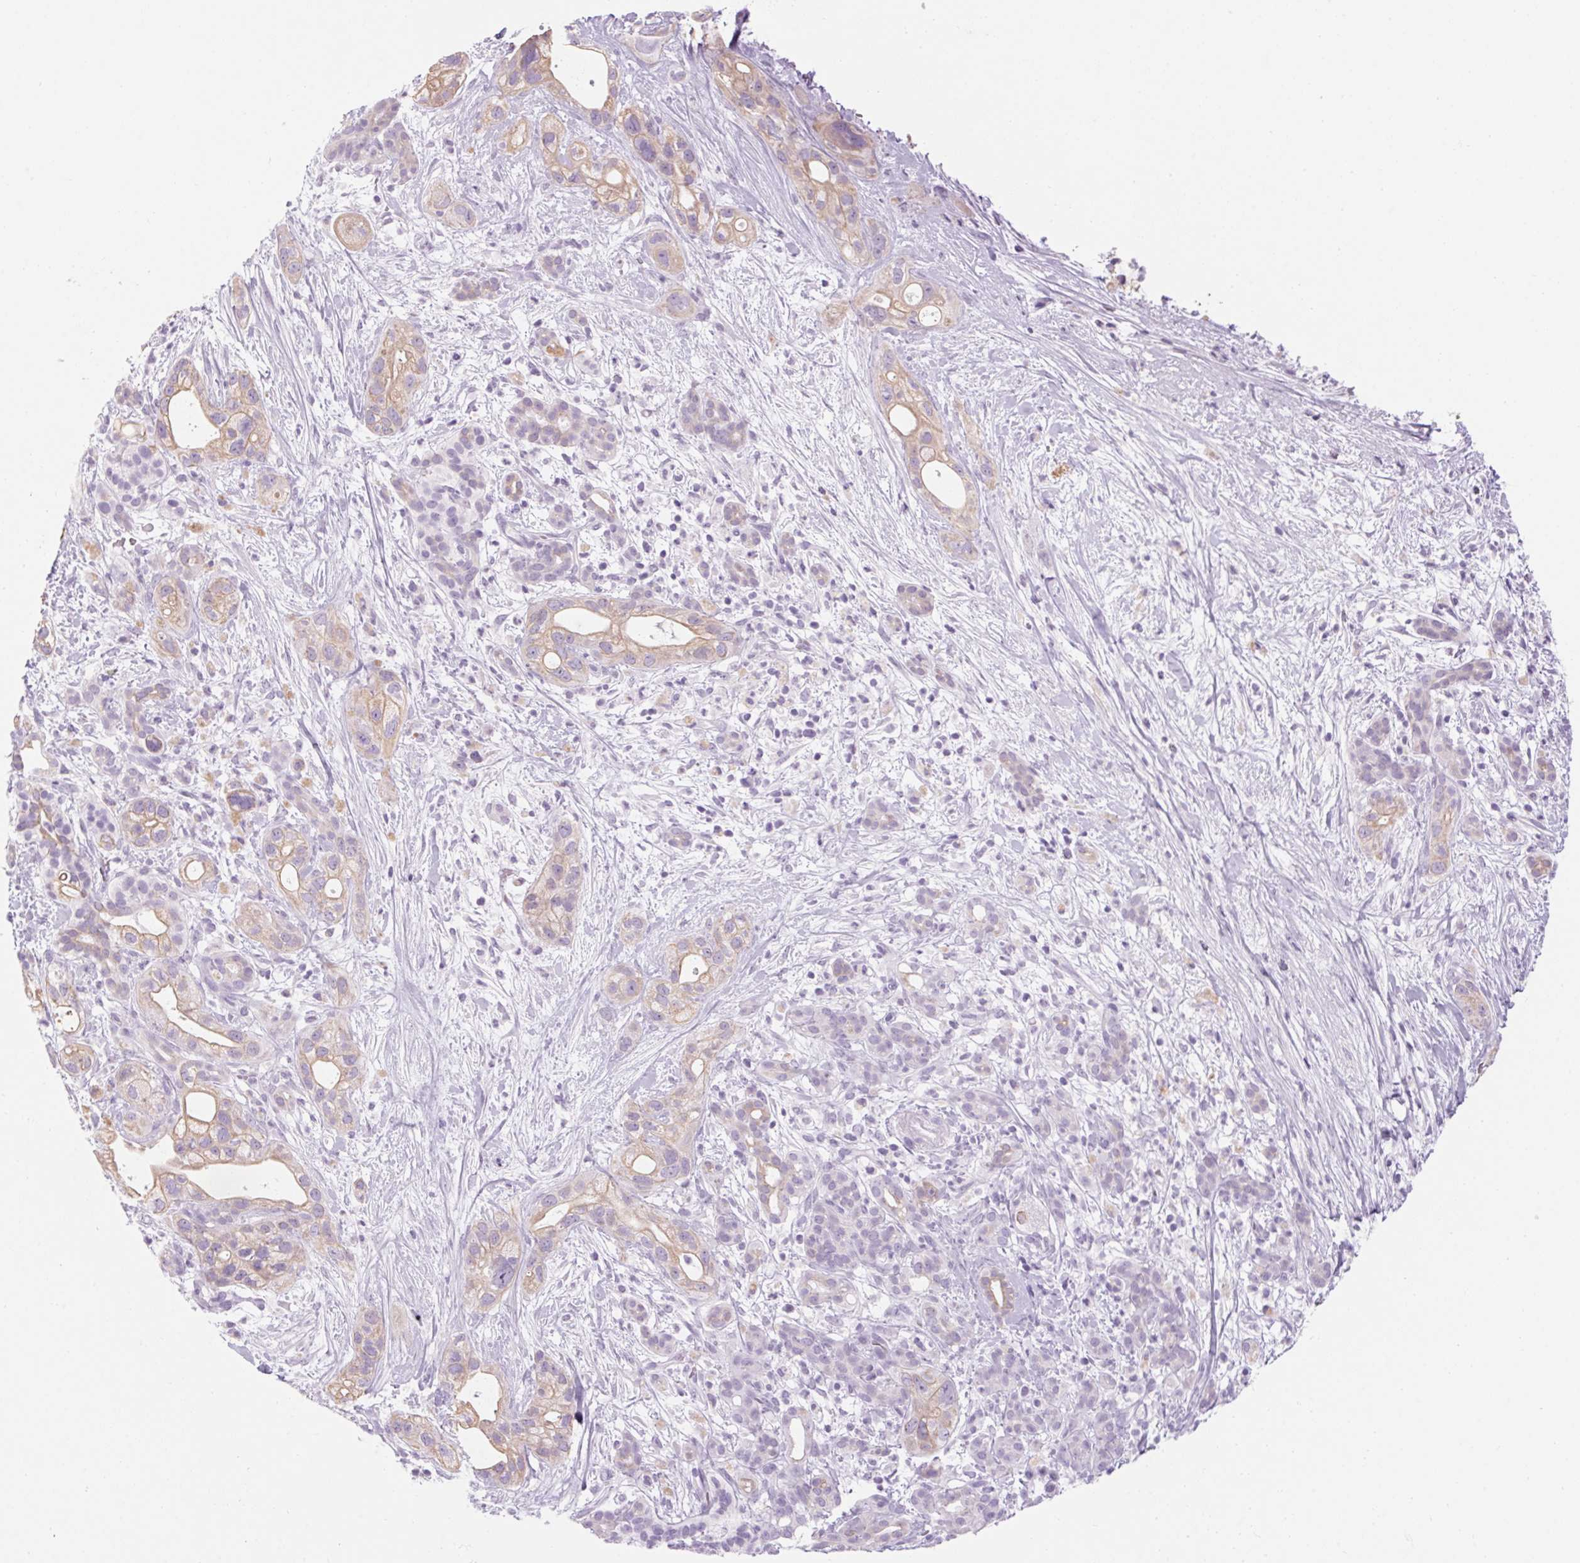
{"staining": {"intensity": "weak", "quantity": "25%-75%", "location": "cytoplasmic/membranous"}, "tissue": "pancreatic cancer", "cell_type": "Tumor cells", "image_type": "cancer", "snomed": [{"axis": "morphology", "description": "Adenocarcinoma, NOS"}, {"axis": "topography", "description": "Pancreas"}], "caption": "Weak cytoplasmic/membranous protein positivity is seen in about 25%-75% of tumor cells in pancreatic cancer.", "gene": "RPTN", "patient": {"sex": "male", "age": 44}}